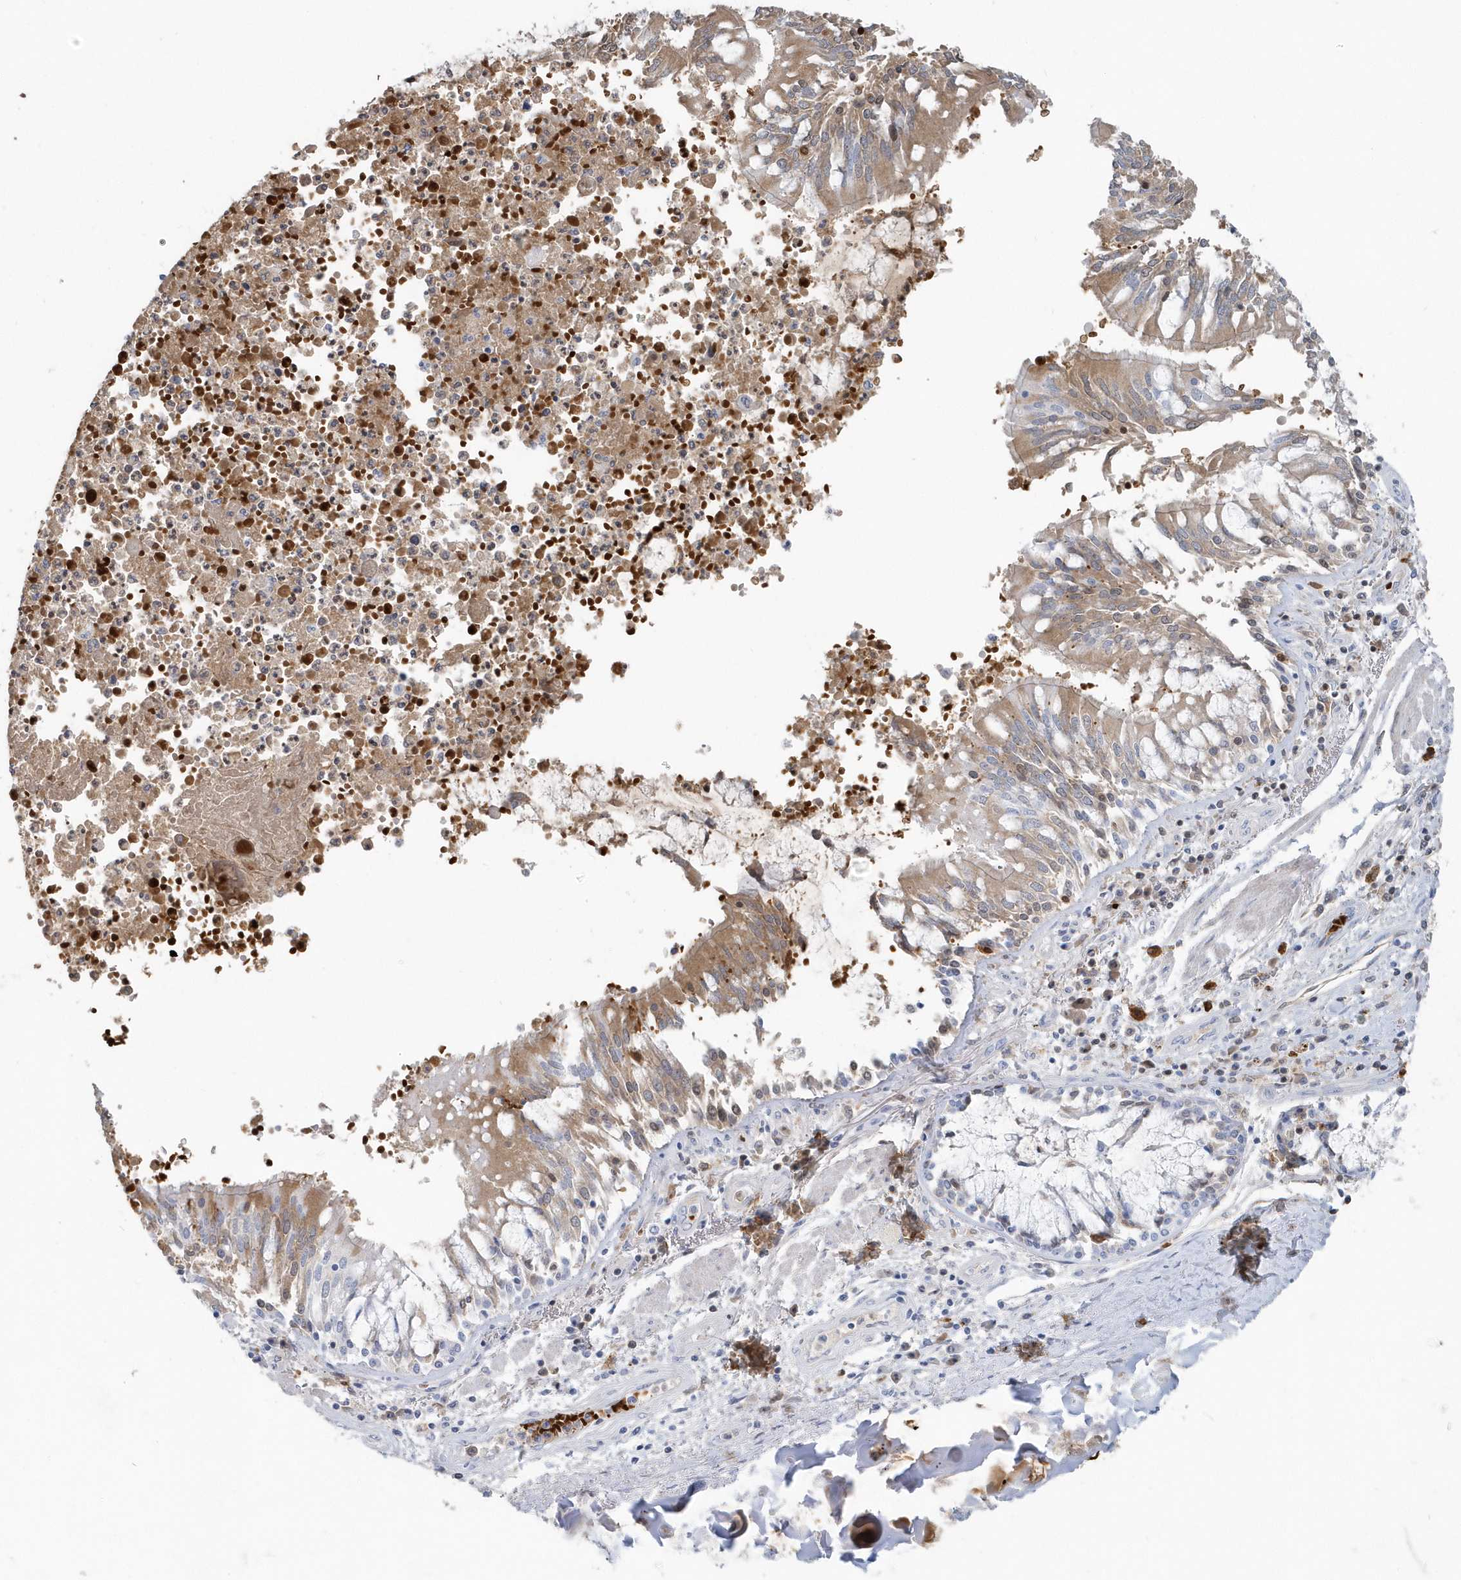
{"staining": {"intensity": "negative", "quantity": "none", "location": "none"}, "tissue": "adipose tissue", "cell_type": "Adipocytes", "image_type": "normal", "snomed": [{"axis": "morphology", "description": "Normal tissue, NOS"}, {"axis": "topography", "description": "Cartilage tissue"}, {"axis": "topography", "description": "Bronchus"}, {"axis": "topography", "description": "Lung"}, {"axis": "topography", "description": "Peripheral nerve tissue"}], "caption": "The histopathology image exhibits no staining of adipocytes in benign adipose tissue.", "gene": "HBA2", "patient": {"sex": "female", "age": 49}}